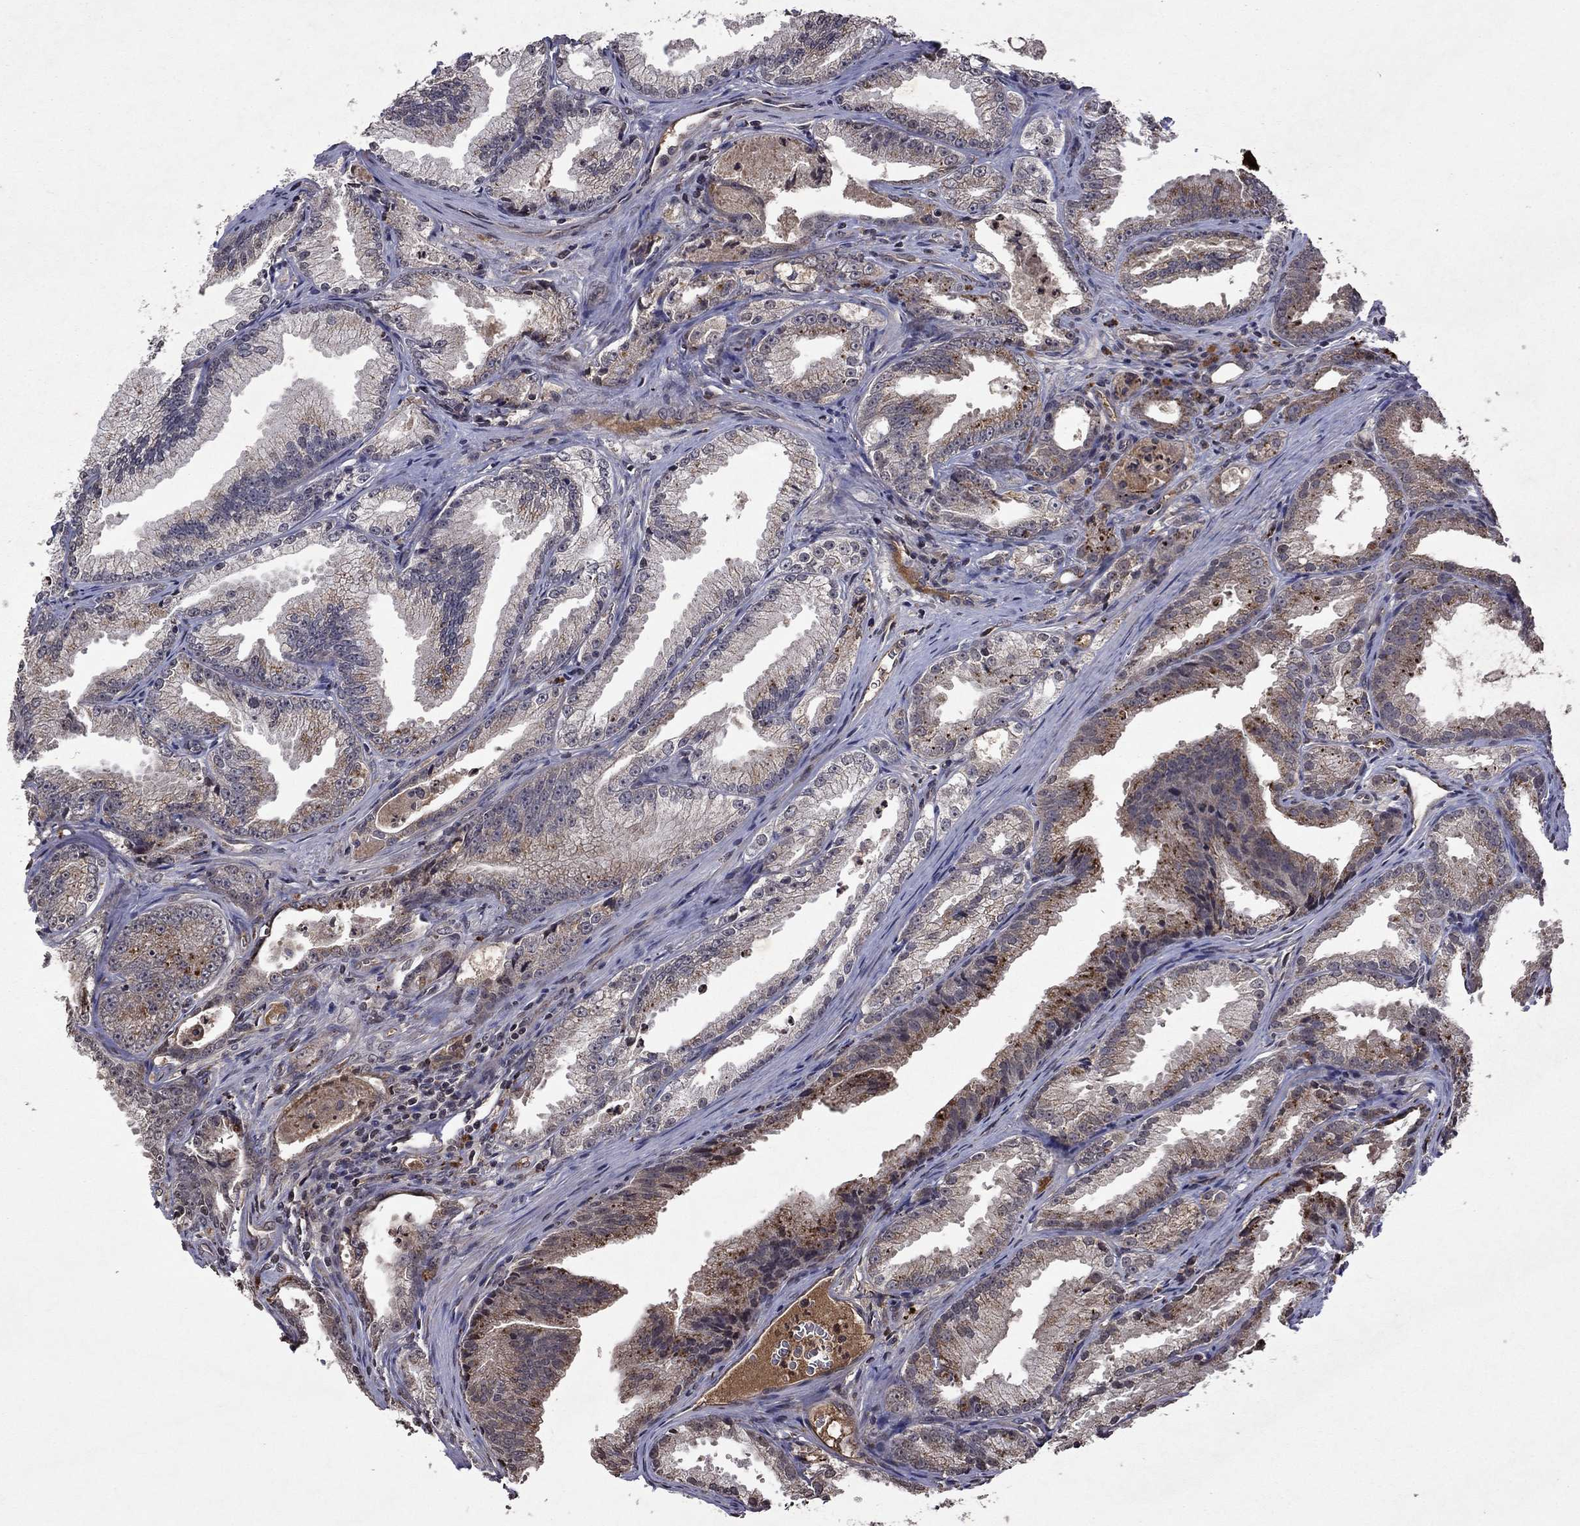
{"staining": {"intensity": "moderate", "quantity": "<25%", "location": "cytoplasmic/membranous"}, "tissue": "prostate cancer", "cell_type": "Tumor cells", "image_type": "cancer", "snomed": [{"axis": "morphology", "description": "Adenocarcinoma, NOS"}, {"axis": "morphology", "description": "Adenocarcinoma, High grade"}, {"axis": "topography", "description": "Prostate"}], "caption": "A brown stain highlights moderate cytoplasmic/membranous positivity of a protein in prostate adenocarcinoma tumor cells.", "gene": "NLGN1", "patient": {"sex": "male", "age": 70}}